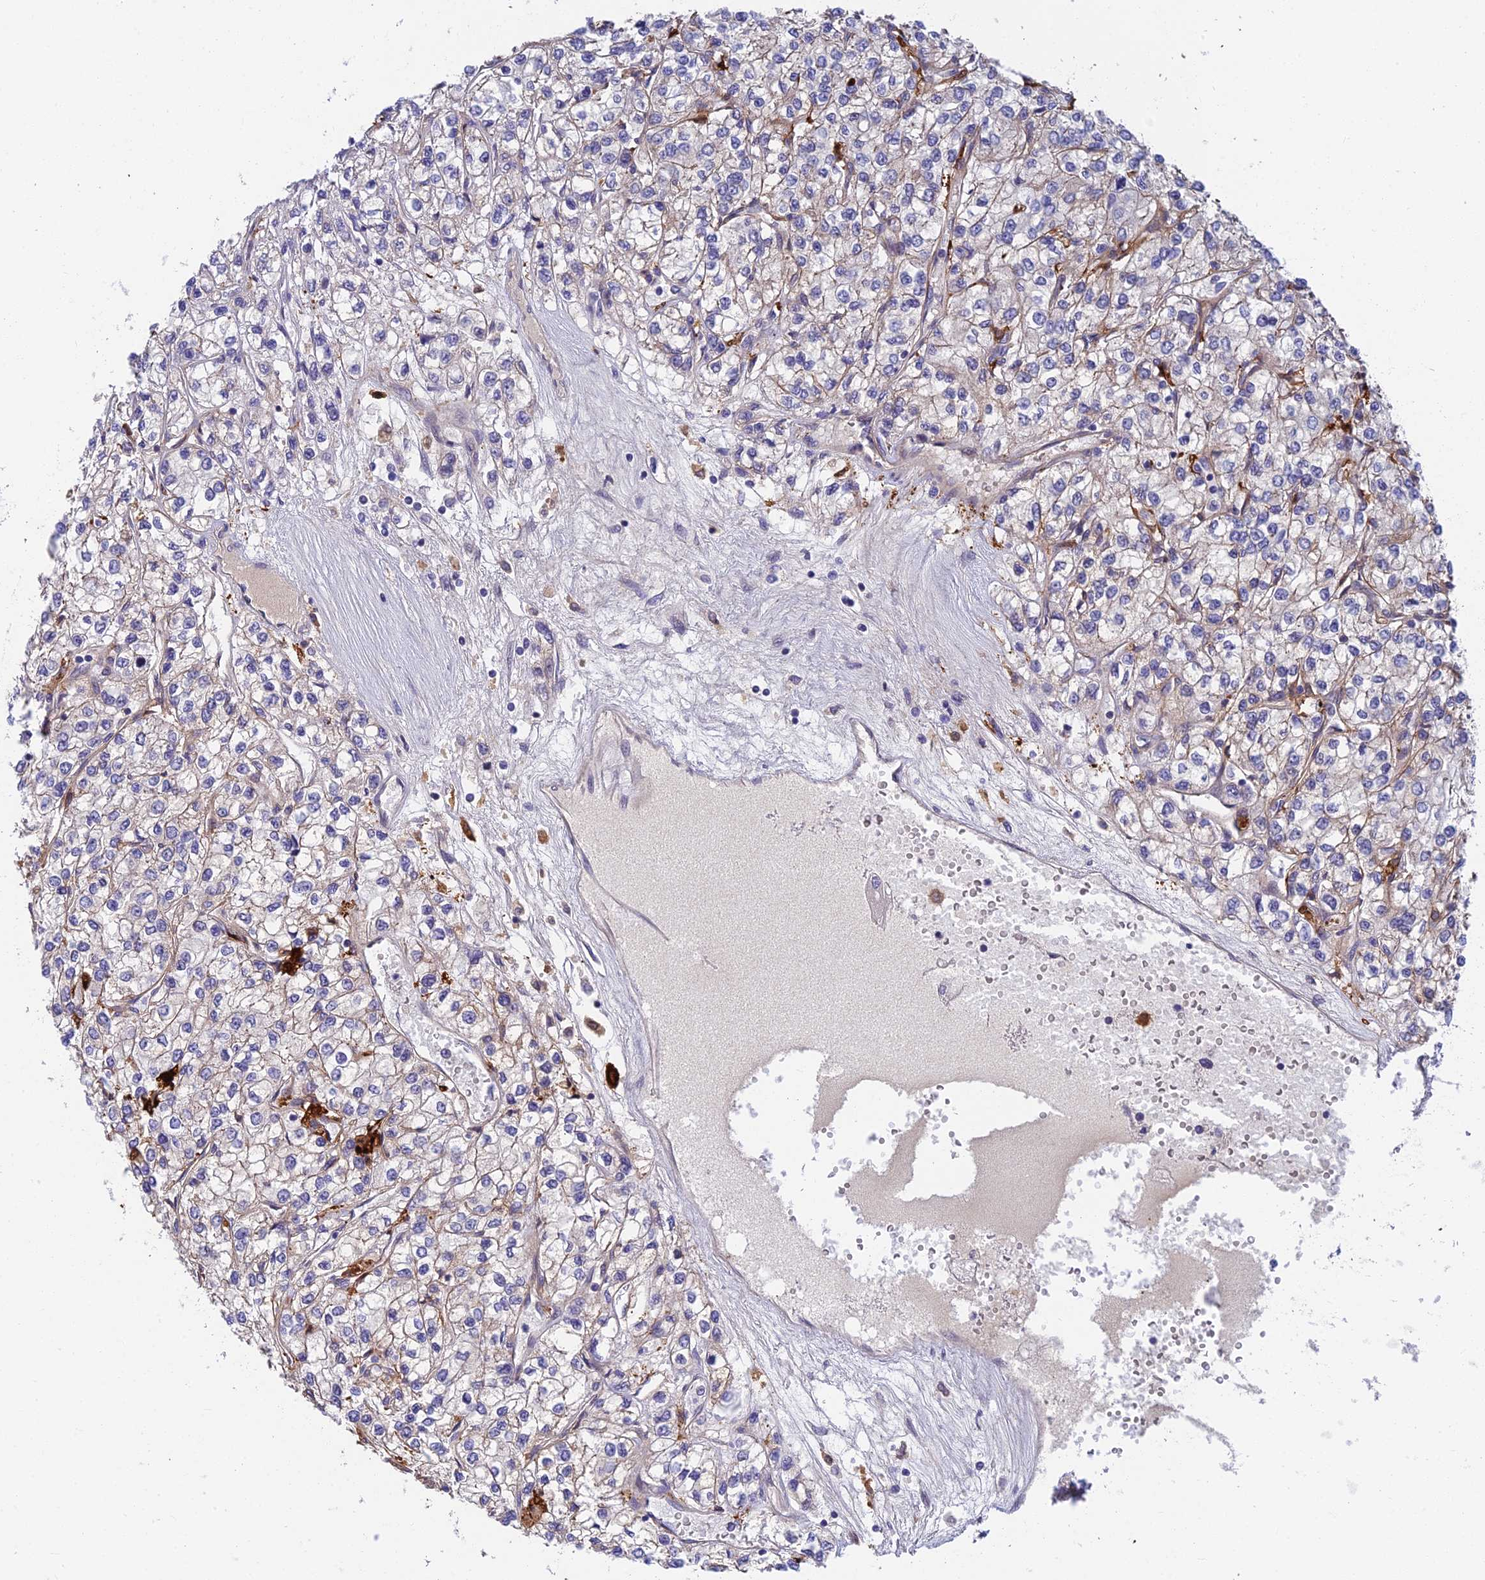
{"staining": {"intensity": "weak", "quantity": "<25%", "location": "cytoplasmic/membranous"}, "tissue": "renal cancer", "cell_type": "Tumor cells", "image_type": "cancer", "snomed": [{"axis": "morphology", "description": "Adenocarcinoma, NOS"}, {"axis": "topography", "description": "Kidney"}], "caption": "Photomicrograph shows no protein positivity in tumor cells of adenocarcinoma (renal) tissue.", "gene": "NSMCE1", "patient": {"sex": "male", "age": 80}}